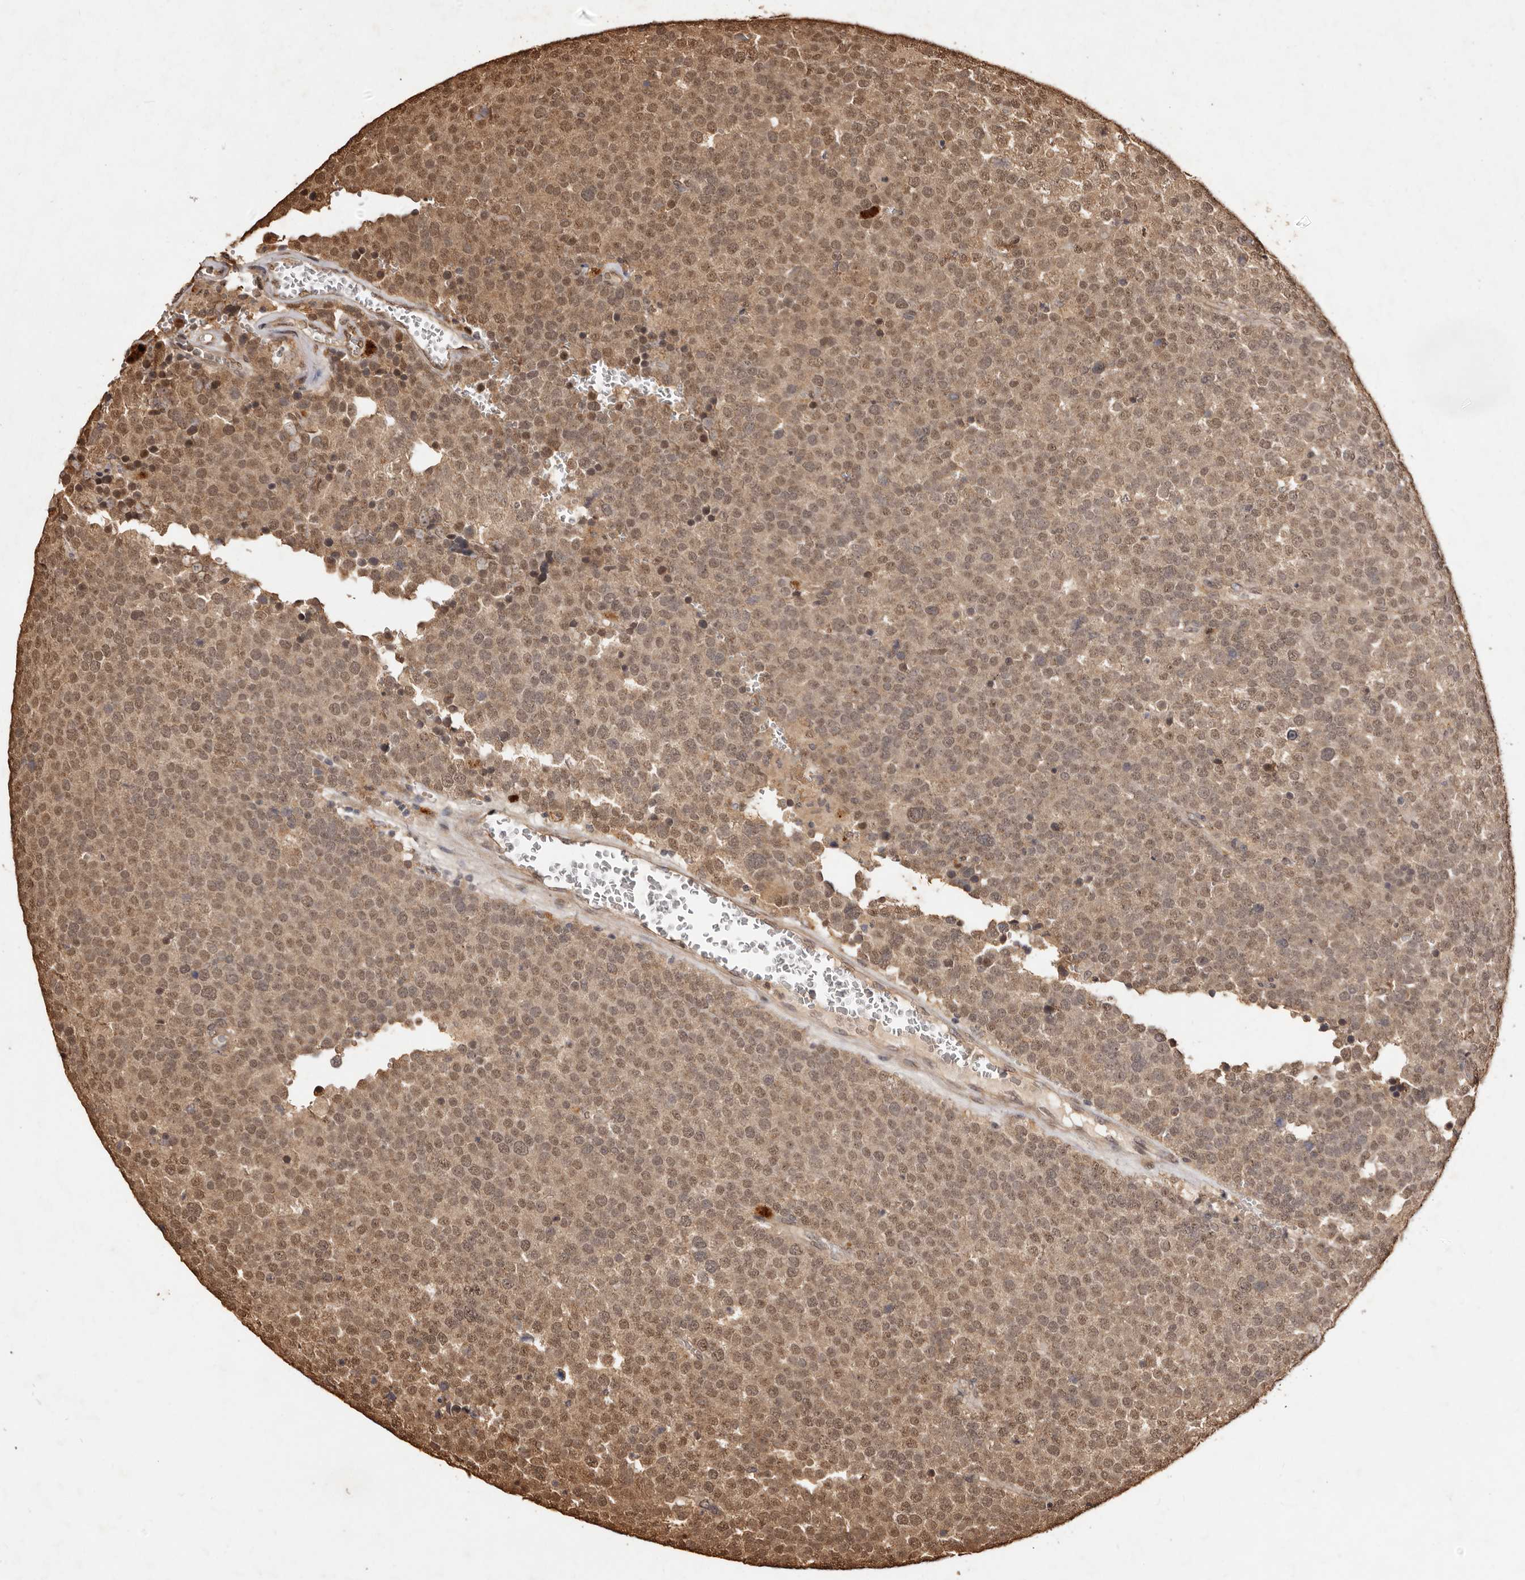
{"staining": {"intensity": "moderate", "quantity": ">75%", "location": "cytoplasmic/membranous,nuclear"}, "tissue": "testis cancer", "cell_type": "Tumor cells", "image_type": "cancer", "snomed": [{"axis": "morphology", "description": "Seminoma, NOS"}, {"axis": "topography", "description": "Testis"}], "caption": "DAB immunohistochemical staining of human seminoma (testis) exhibits moderate cytoplasmic/membranous and nuclear protein staining in approximately >75% of tumor cells.", "gene": "NOTCH1", "patient": {"sex": "male", "age": 71}}